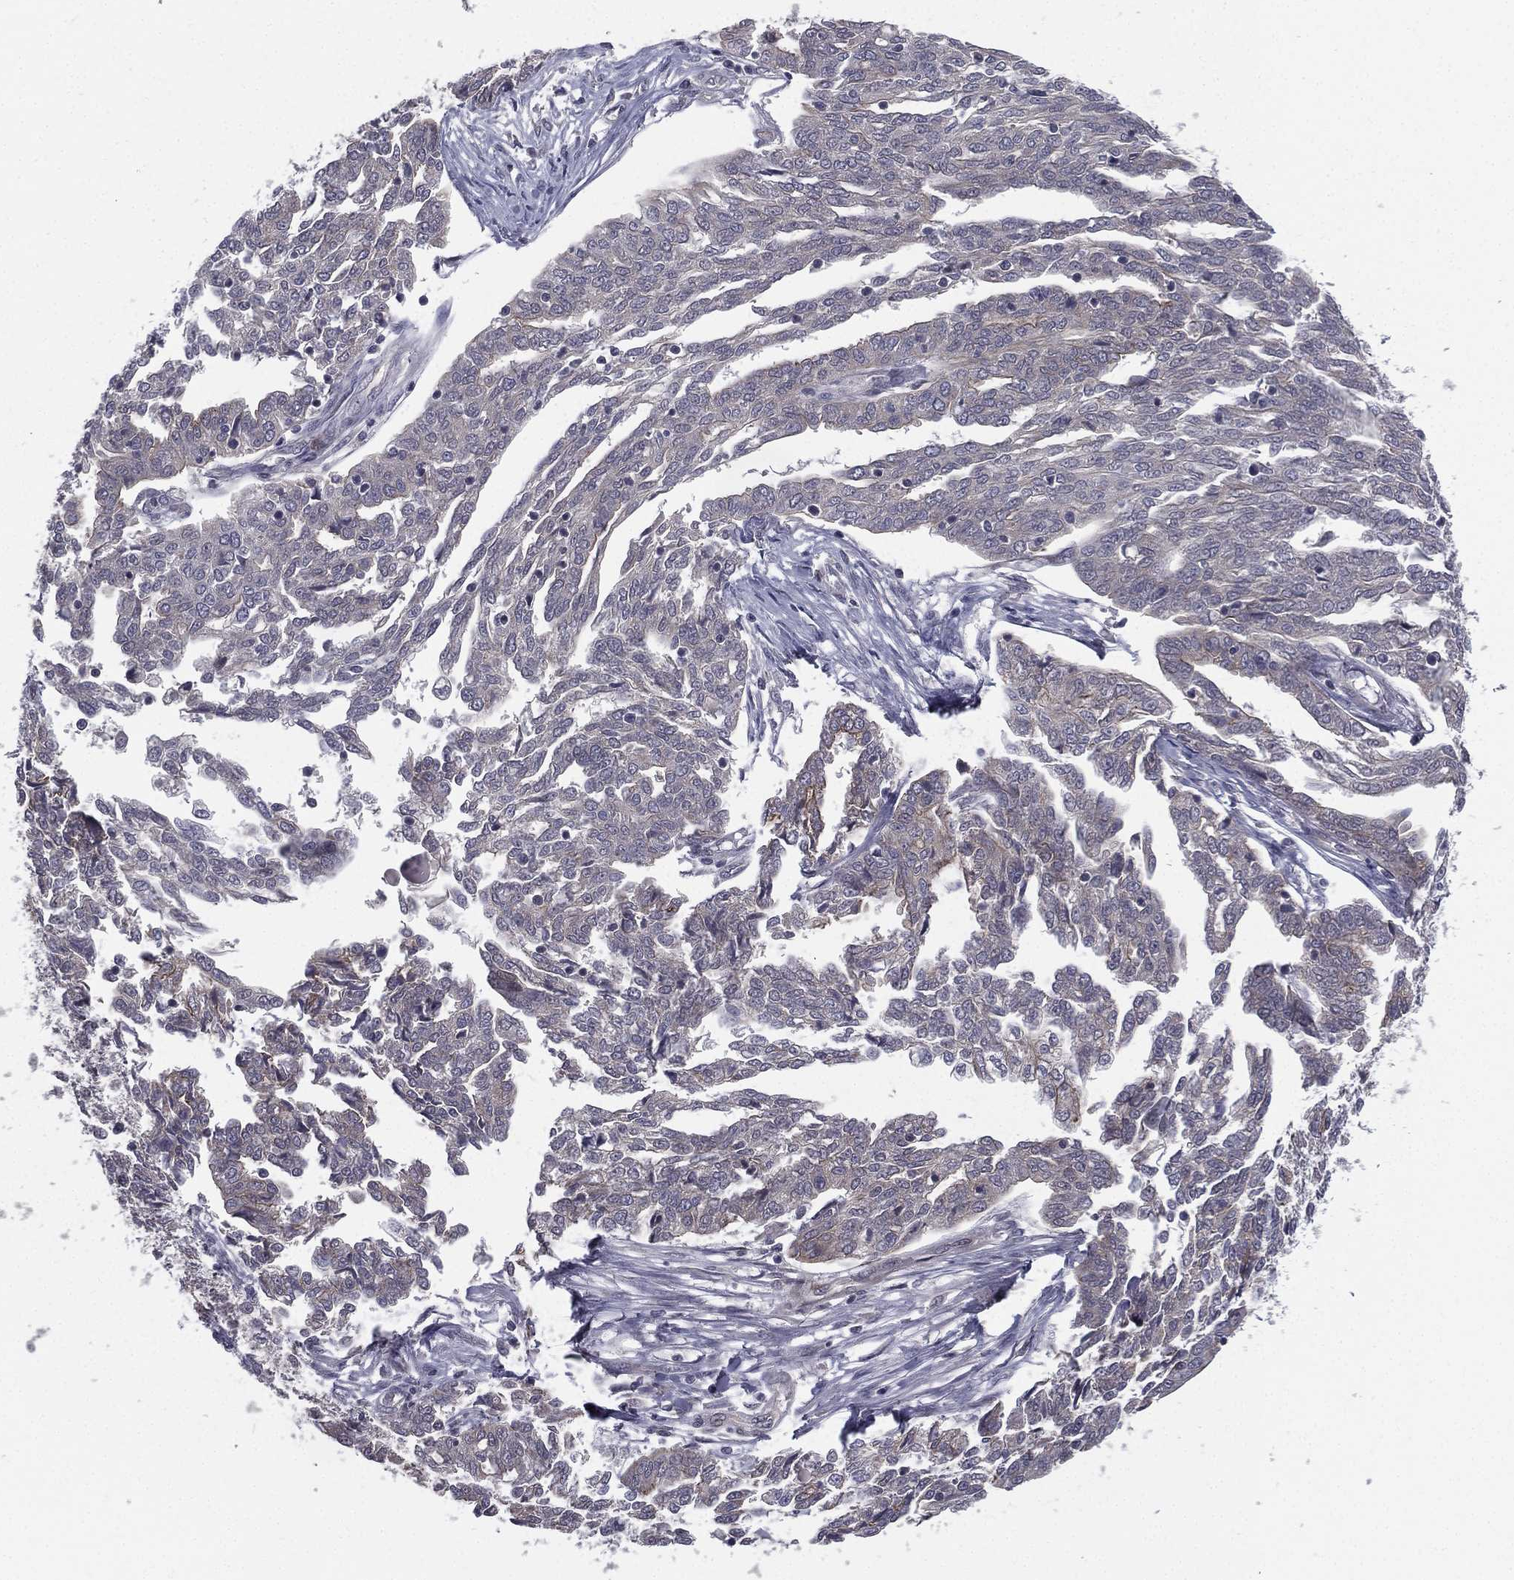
{"staining": {"intensity": "negative", "quantity": "none", "location": "none"}, "tissue": "ovarian cancer", "cell_type": "Tumor cells", "image_type": "cancer", "snomed": [{"axis": "morphology", "description": "Cystadenocarcinoma, serous, NOS"}, {"axis": "topography", "description": "Ovary"}], "caption": "Immunohistochemistry (IHC) image of human ovarian serous cystadenocarcinoma stained for a protein (brown), which reveals no expression in tumor cells.", "gene": "ACTRT2", "patient": {"sex": "female", "age": 67}}